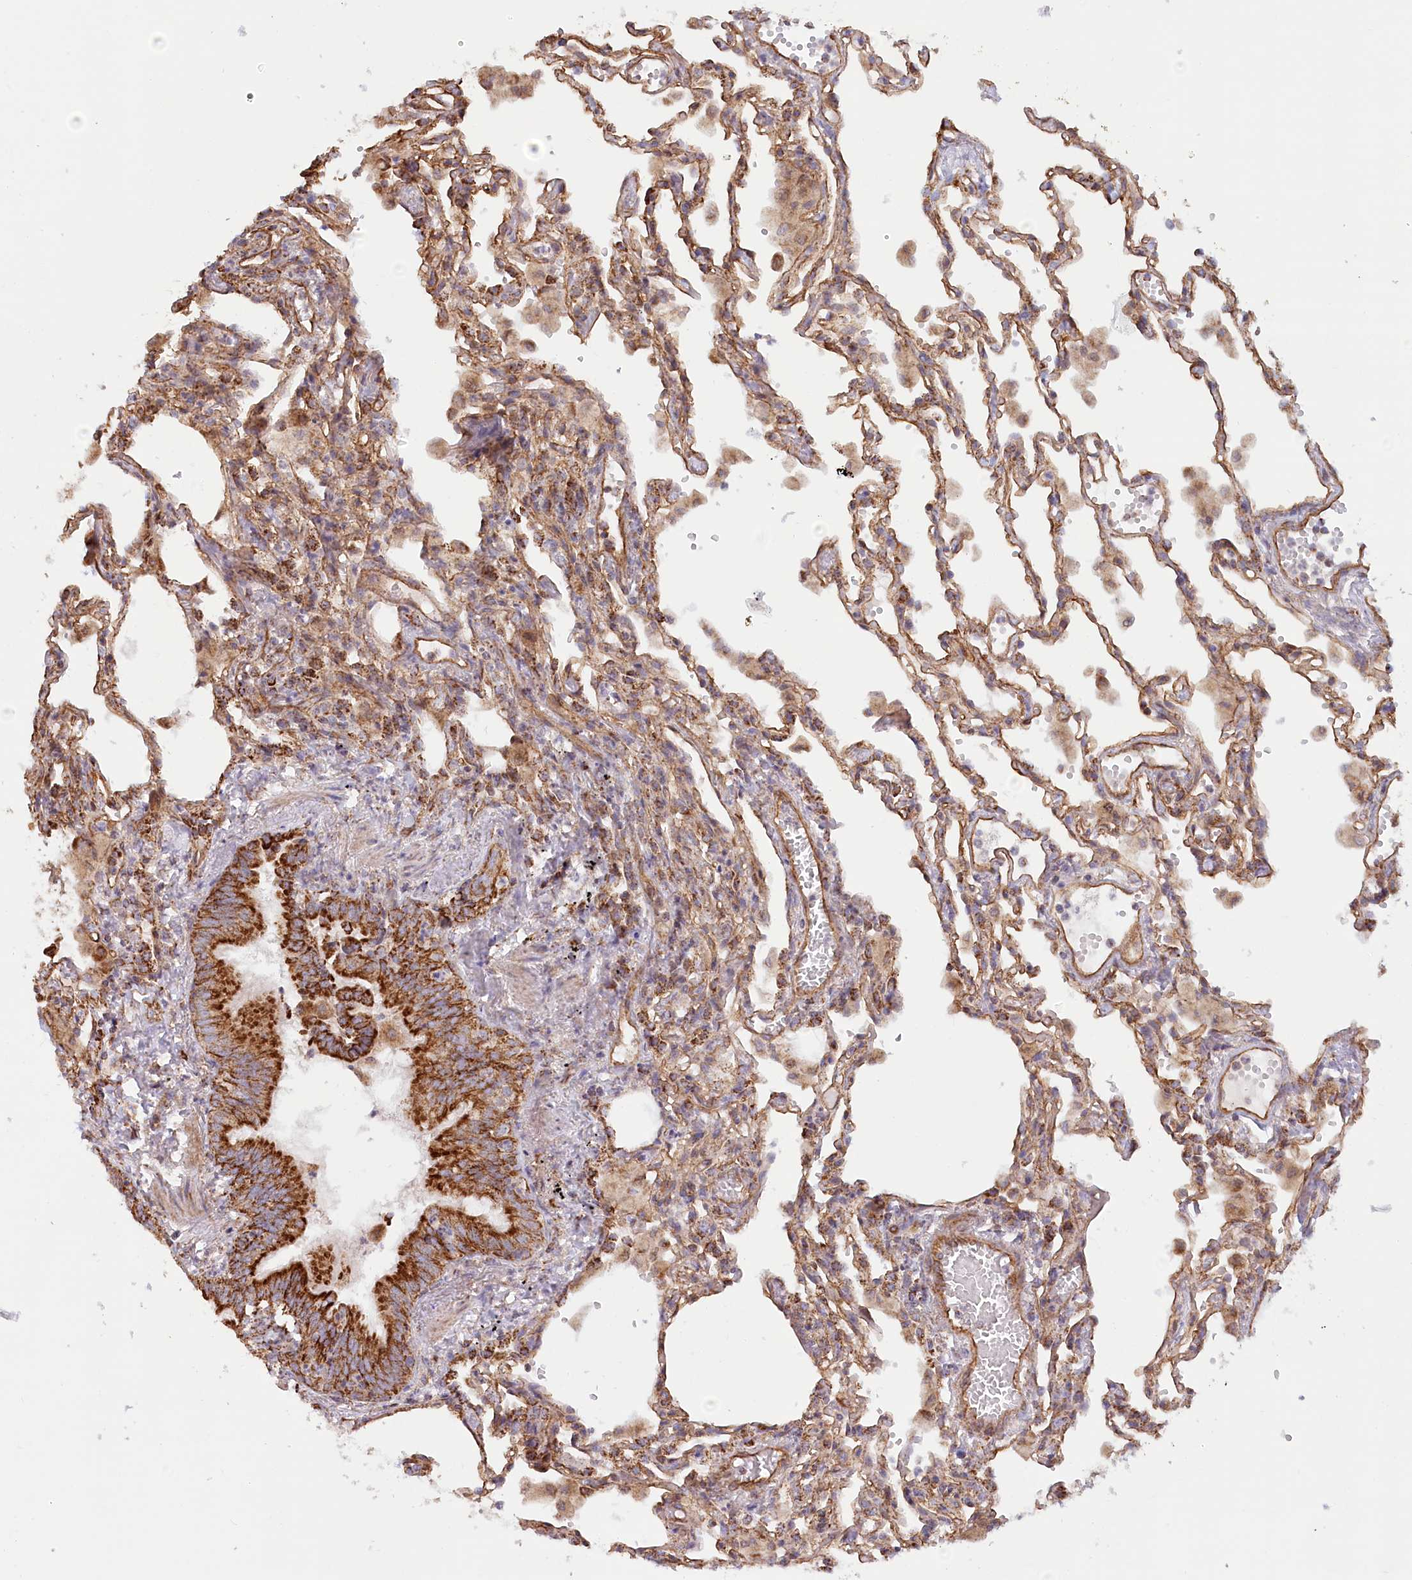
{"staining": {"intensity": "moderate", "quantity": "25%-75%", "location": "cytoplasmic/membranous"}, "tissue": "lung", "cell_type": "Alveolar cells", "image_type": "normal", "snomed": [{"axis": "morphology", "description": "Normal tissue, NOS"}, {"axis": "topography", "description": "Bronchus"}, {"axis": "topography", "description": "Lung"}], "caption": "Immunohistochemistry (IHC) (DAB) staining of normal human lung shows moderate cytoplasmic/membranous protein expression in about 25%-75% of alveolar cells. (Stains: DAB (3,3'-diaminobenzidine) in brown, nuclei in blue, Microscopy: brightfield microscopy at high magnification).", "gene": "UMPS", "patient": {"sex": "female", "age": 49}}